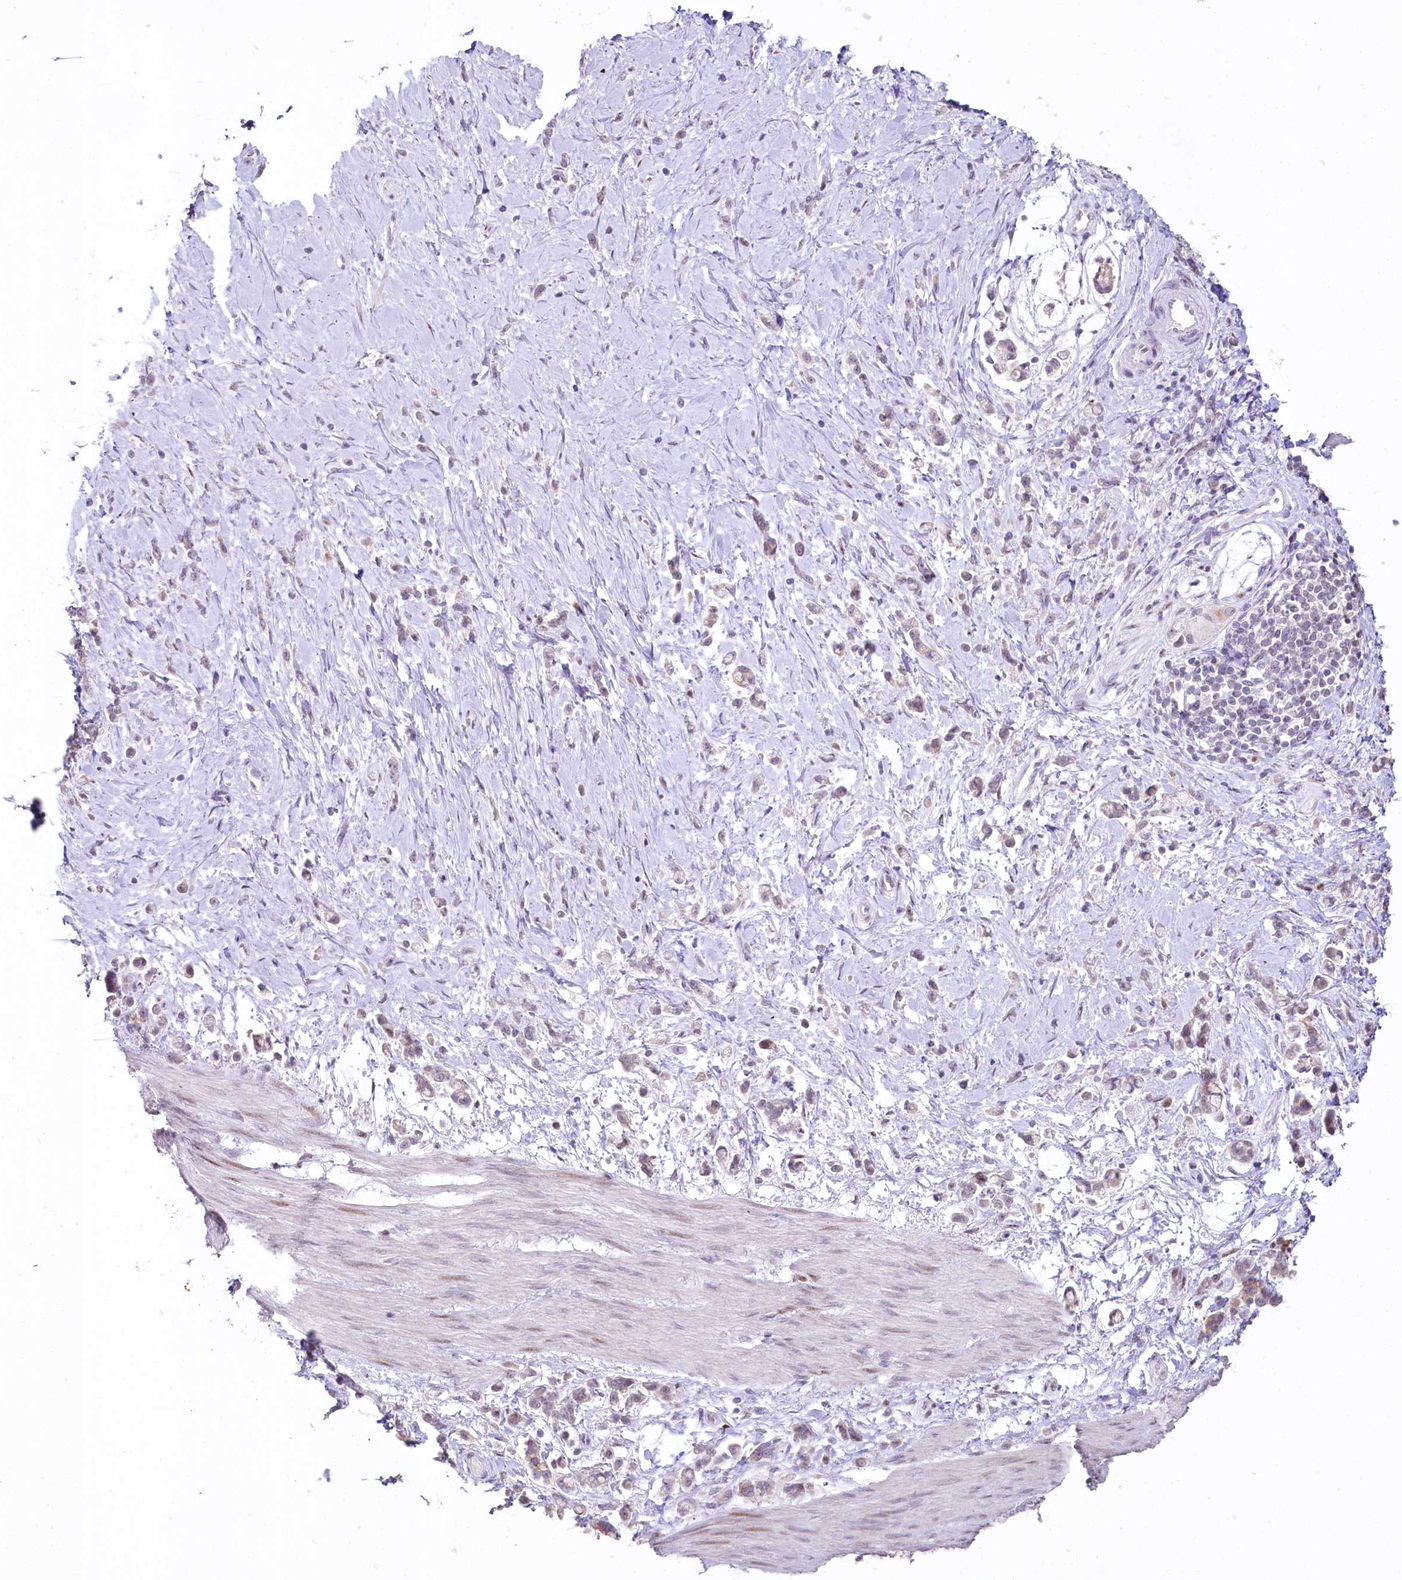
{"staining": {"intensity": "weak", "quantity": "<25%", "location": "cytoplasmic/membranous,nuclear"}, "tissue": "stomach cancer", "cell_type": "Tumor cells", "image_type": "cancer", "snomed": [{"axis": "morphology", "description": "Adenocarcinoma, NOS"}, {"axis": "topography", "description": "Stomach"}], "caption": "A high-resolution histopathology image shows IHC staining of stomach cancer (adenocarcinoma), which displays no significant staining in tumor cells.", "gene": "HPD", "patient": {"sex": "female", "age": 60}}